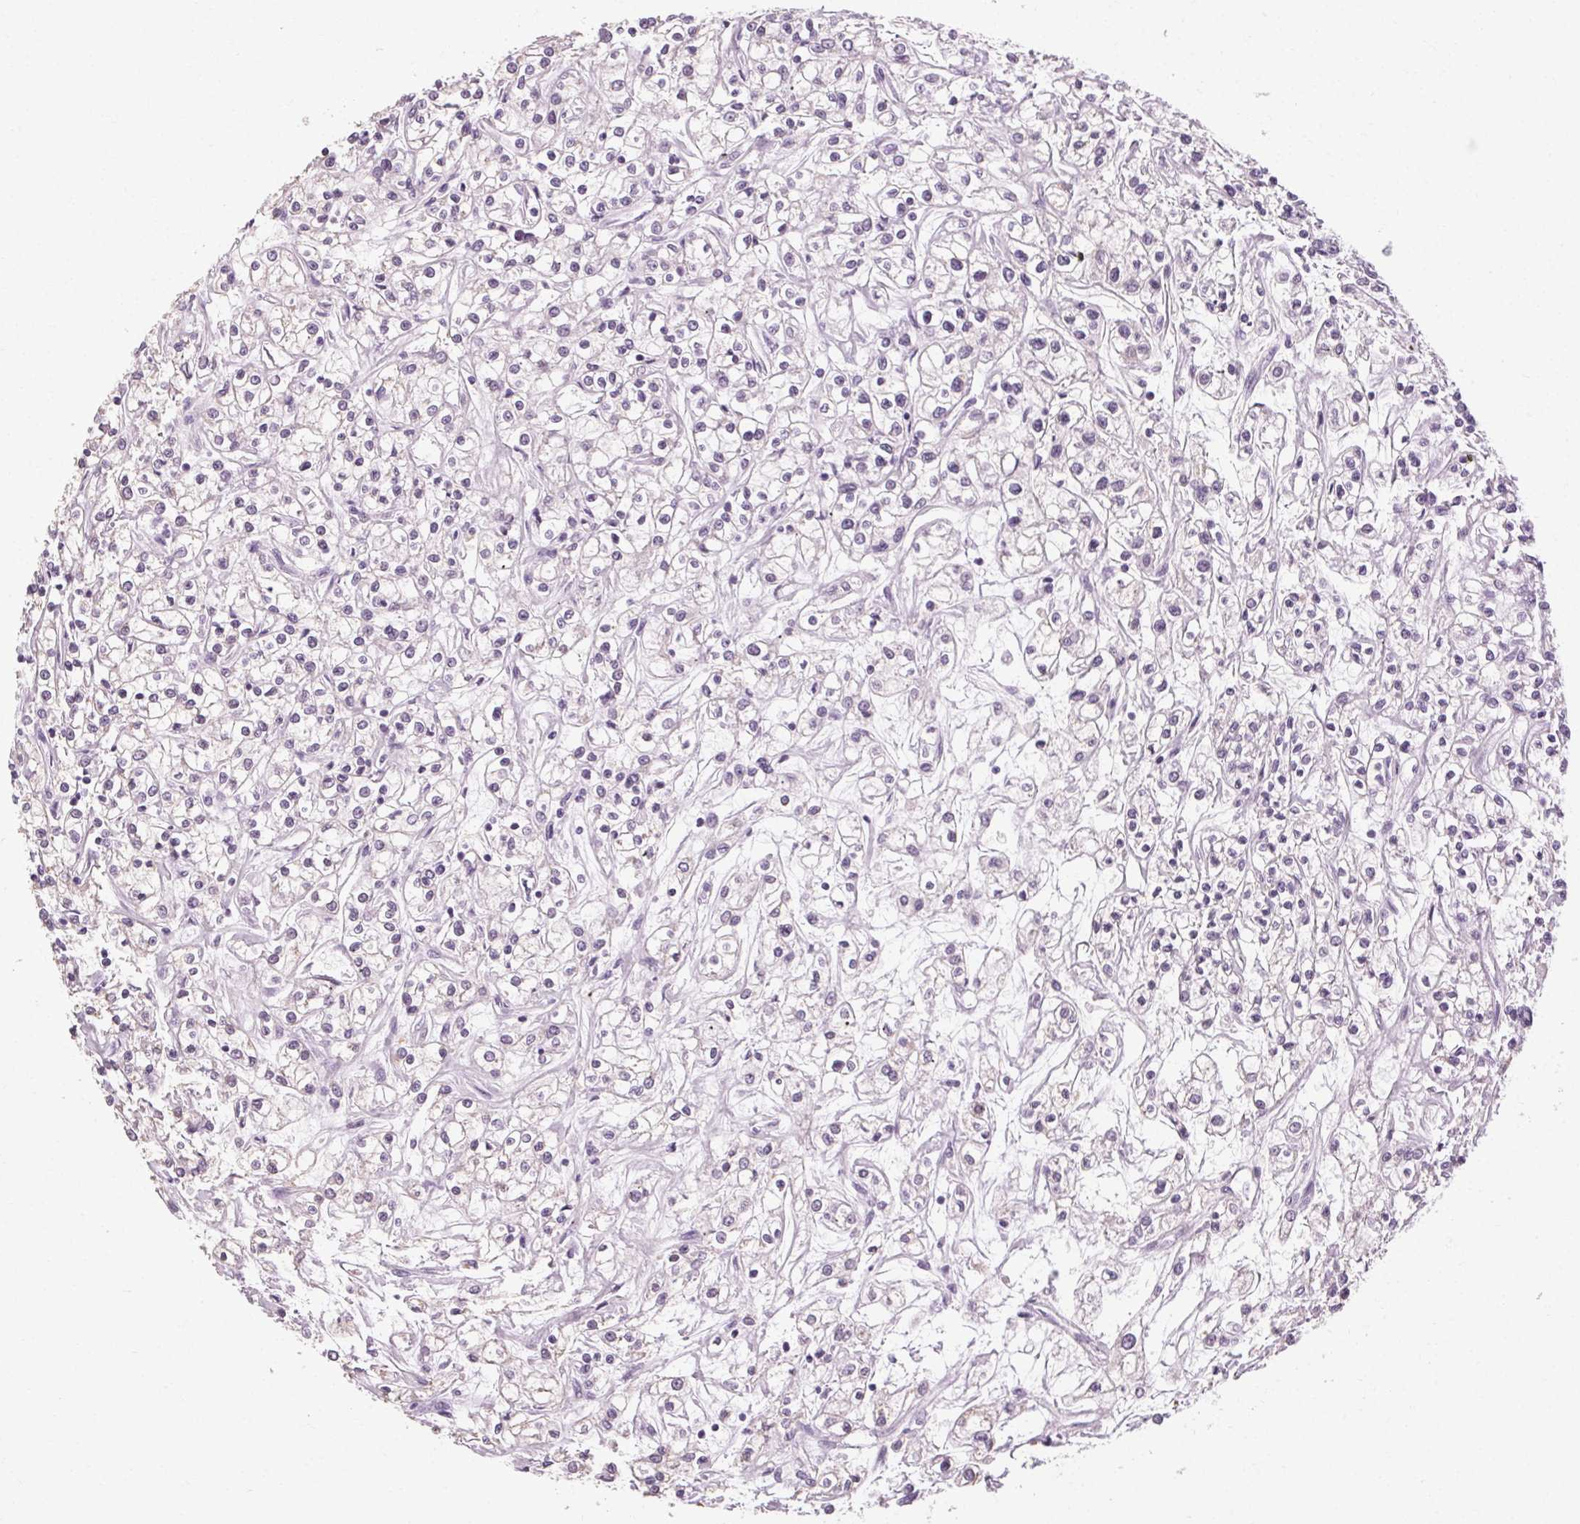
{"staining": {"intensity": "negative", "quantity": "none", "location": "none"}, "tissue": "renal cancer", "cell_type": "Tumor cells", "image_type": "cancer", "snomed": [{"axis": "morphology", "description": "Adenocarcinoma, NOS"}, {"axis": "topography", "description": "Kidney"}], "caption": "The immunohistochemistry photomicrograph has no significant staining in tumor cells of renal cancer tissue.", "gene": "POMC", "patient": {"sex": "female", "age": 59}}